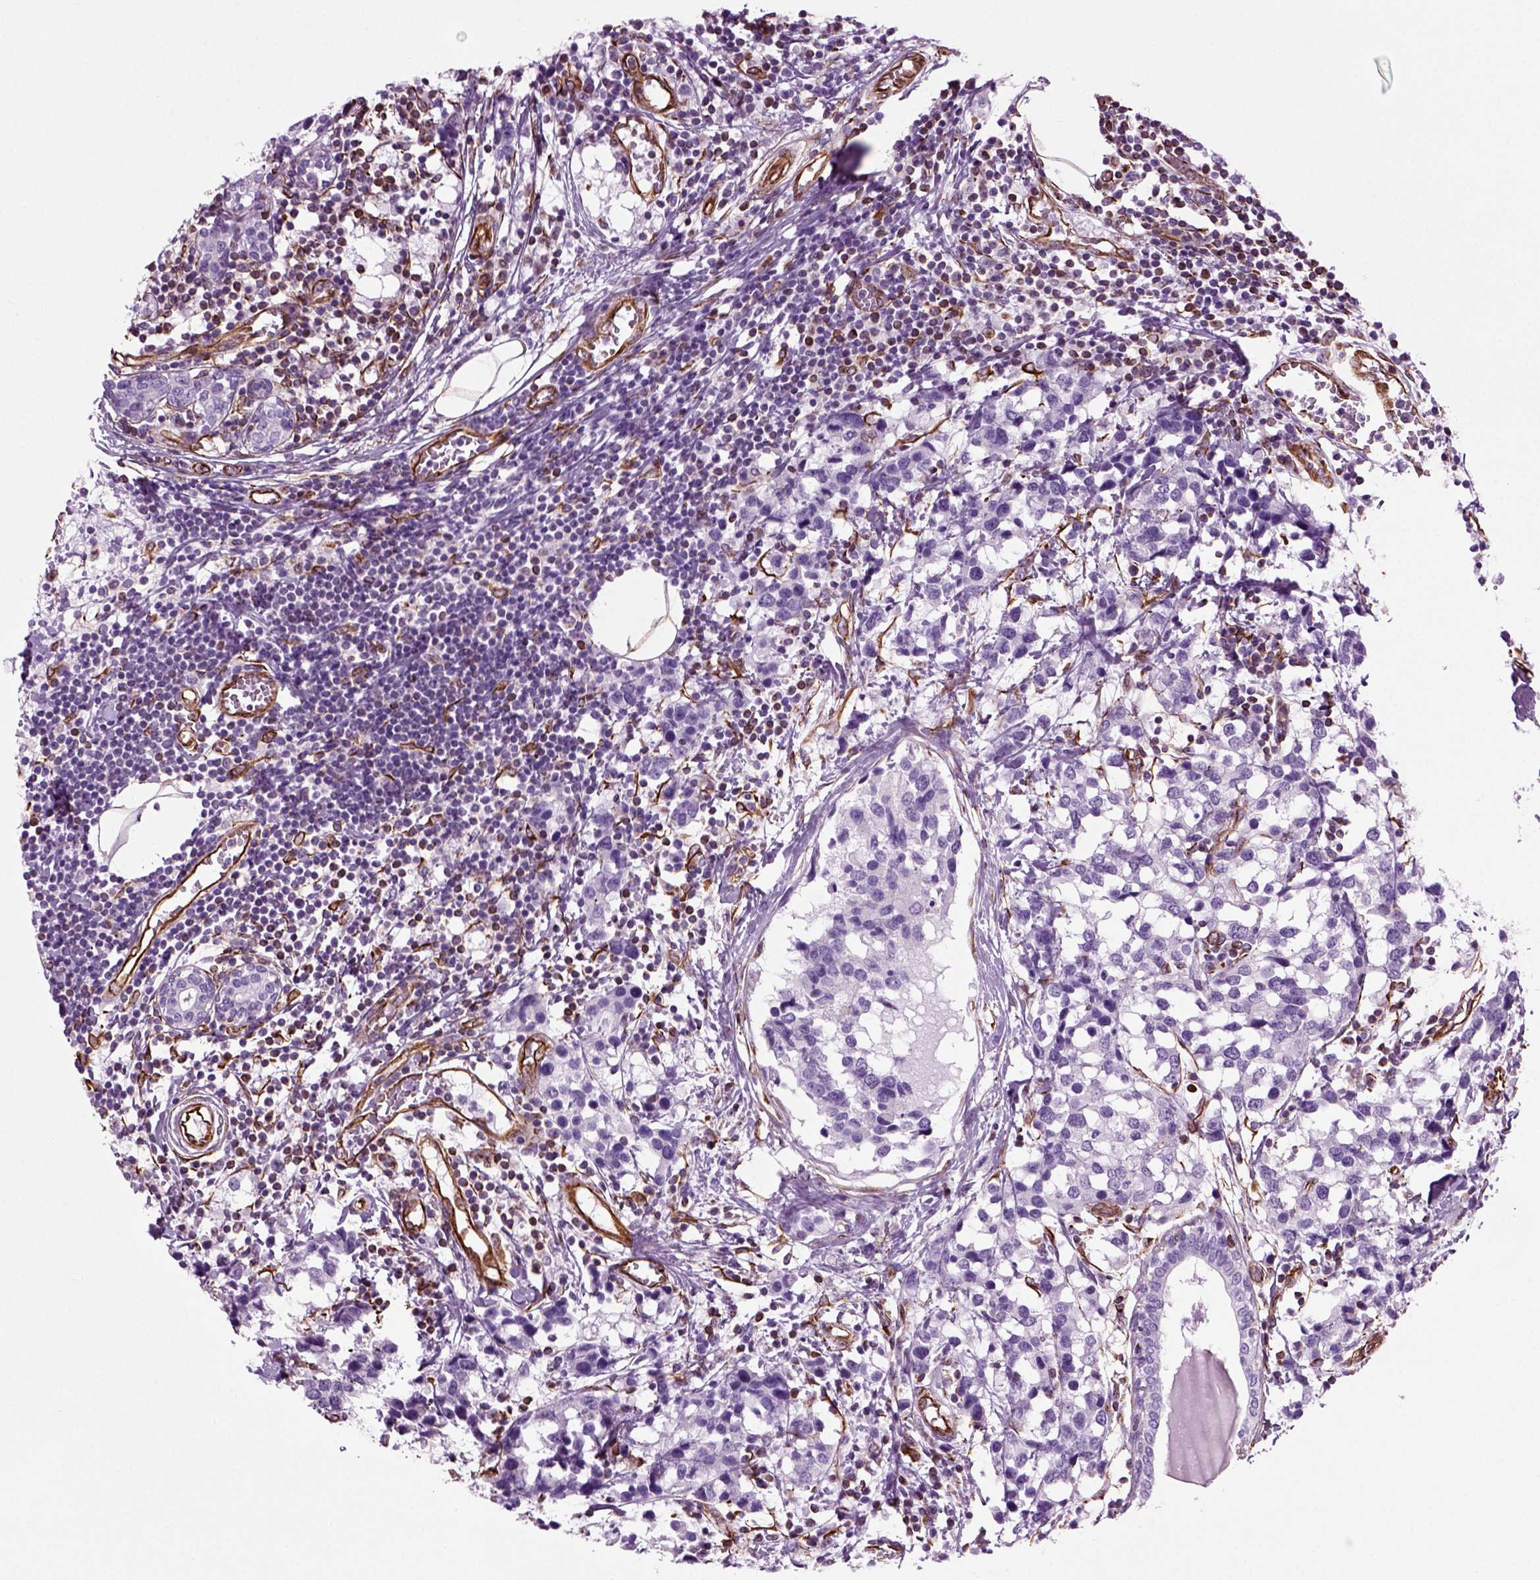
{"staining": {"intensity": "negative", "quantity": "none", "location": "none"}, "tissue": "breast cancer", "cell_type": "Tumor cells", "image_type": "cancer", "snomed": [{"axis": "morphology", "description": "Lobular carcinoma"}, {"axis": "topography", "description": "Breast"}], "caption": "Tumor cells are negative for protein expression in human lobular carcinoma (breast).", "gene": "ACER3", "patient": {"sex": "female", "age": 59}}